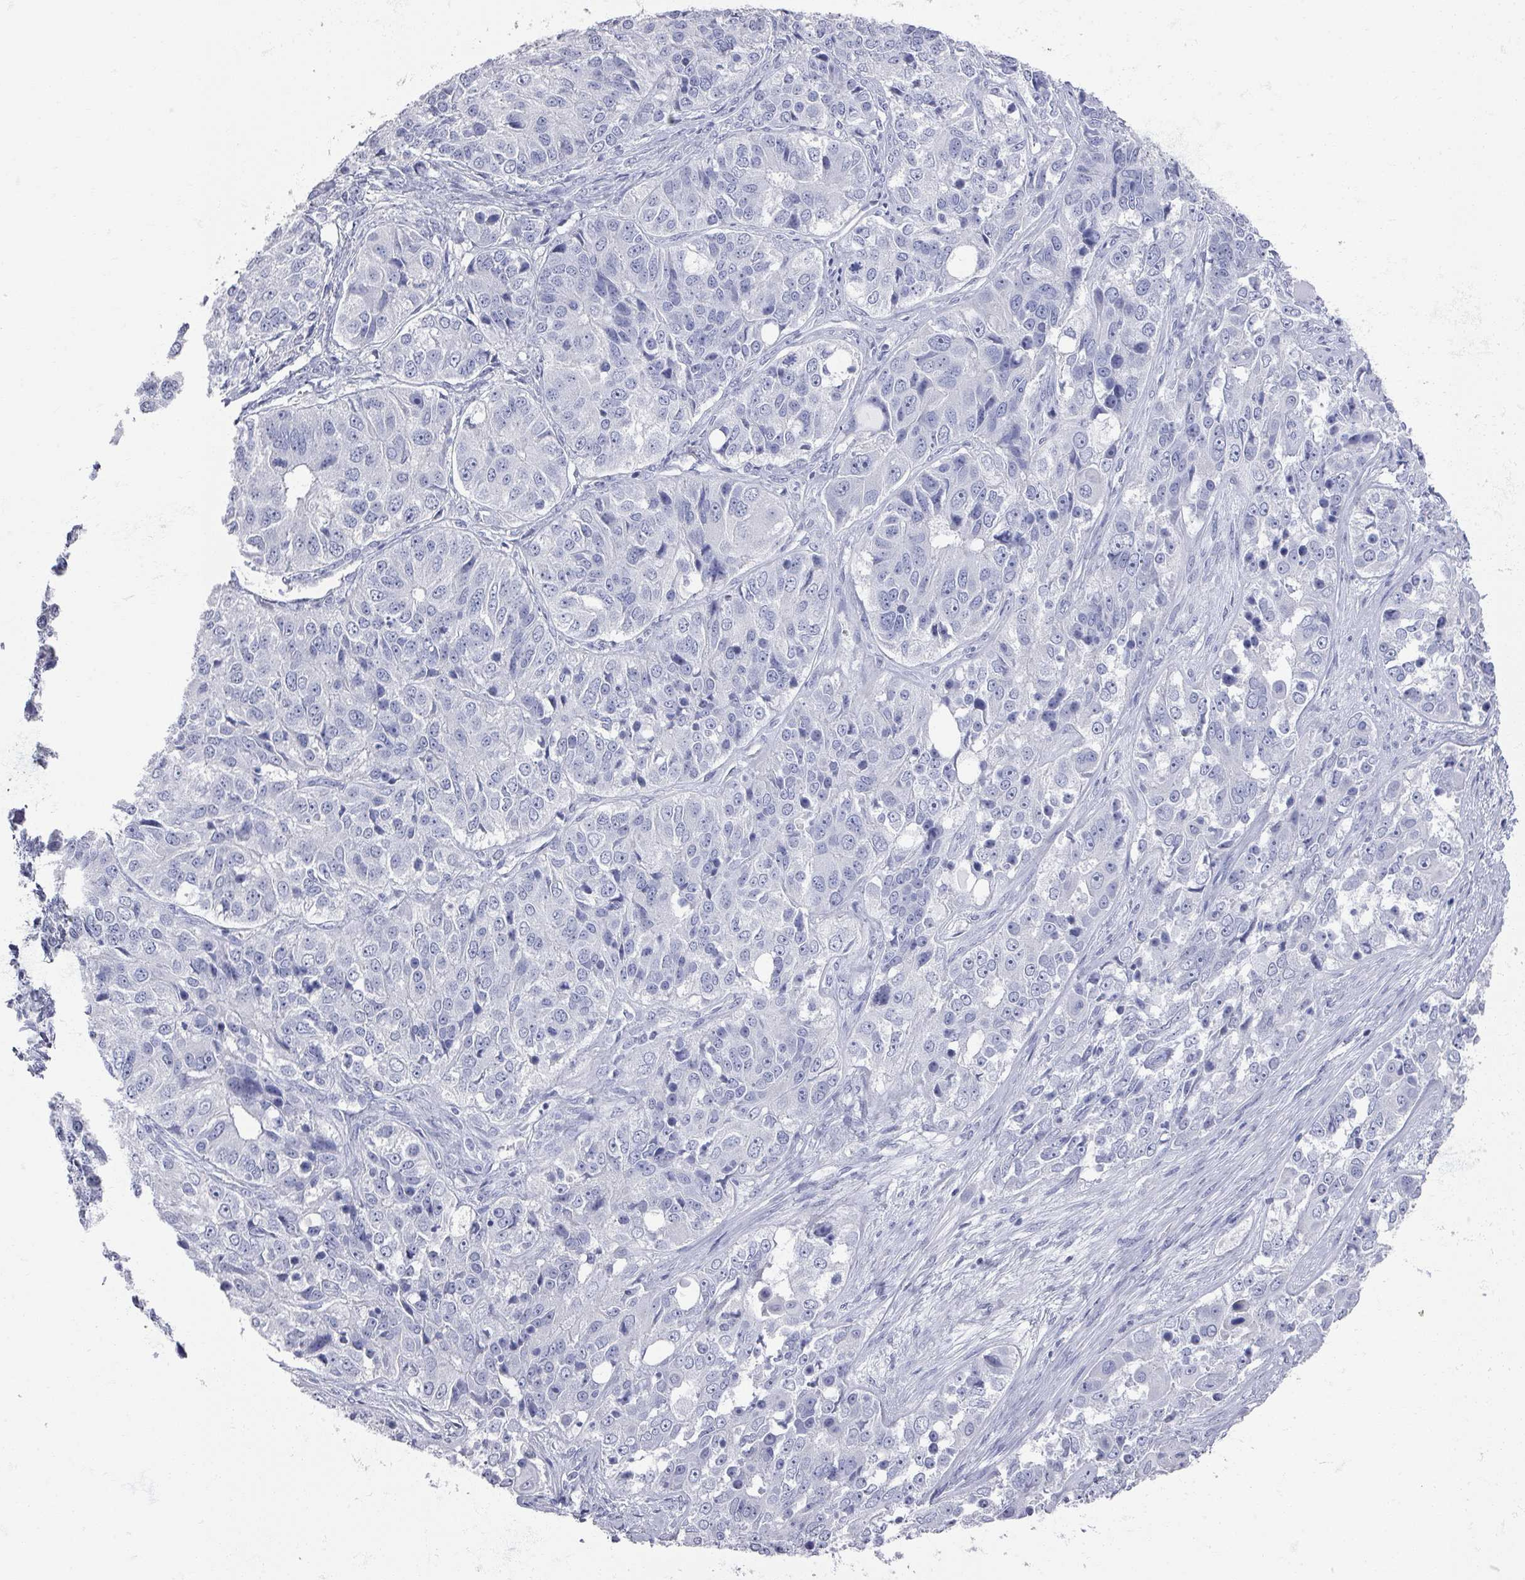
{"staining": {"intensity": "negative", "quantity": "none", "location": "none"}, "tissue": "ovarian cancer", "cell_type": "Tumor cells", "image_type": "cancer", "snomed": [{"axis": "morphology", "description": "Carcinoma, endometroid"}, {"axis": "topography", "description": "Ovary"}], "caption": "Immunohistochemistry of human ovarian endometroid carcinoma demonstrates no staining in tumor cells. (DAB immunohistochemistry (IHC) with hematoxylin counter stain).", "gene": "OMG", "patient": {"sex": "female", "age": 51}}